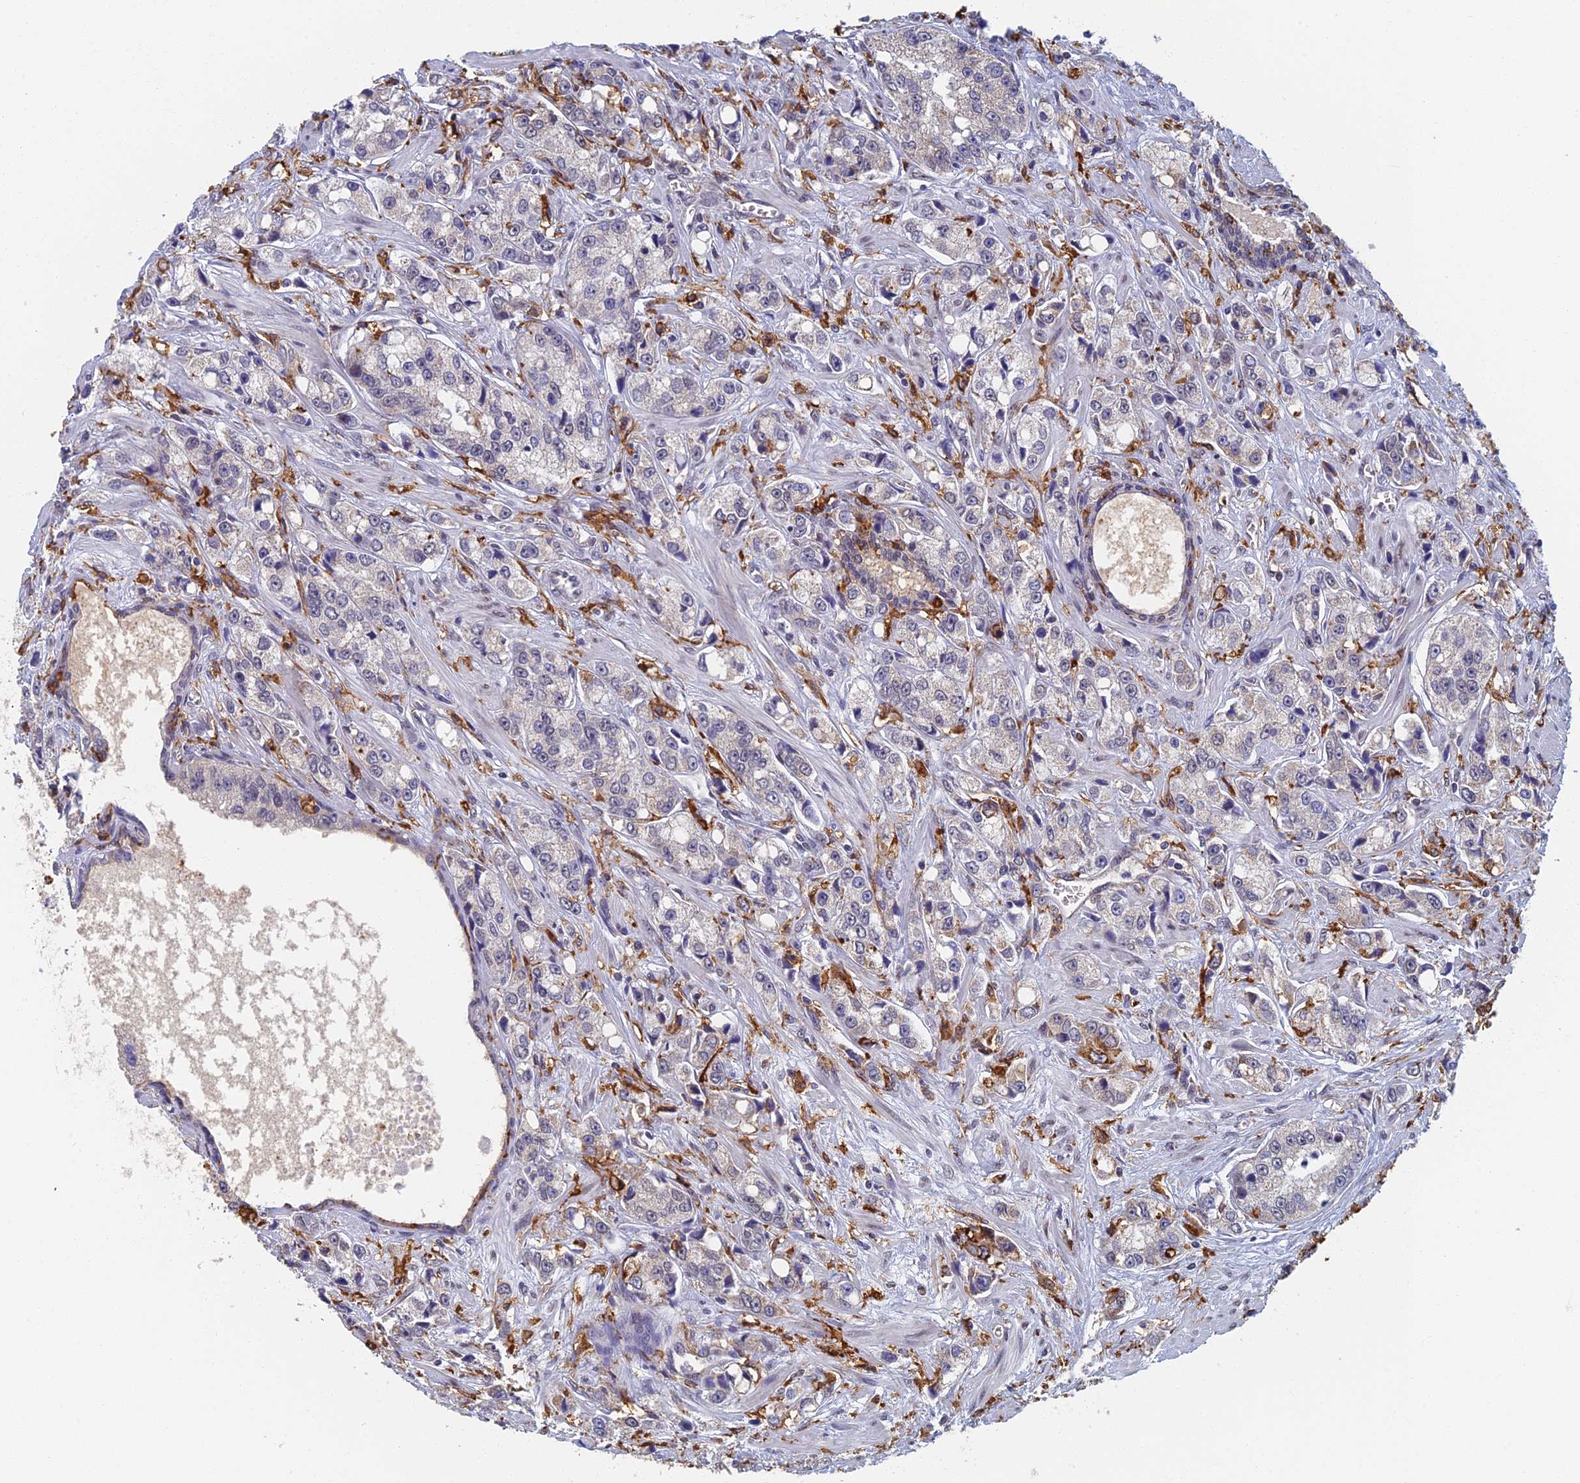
{"staining": {"intensity": "negative", "quantity": "none", "location": "none"}, "tissue": "prostate cancer", "cell_type": "Tumor cells", "image_type": "cancer", "snomed": [{"axis": "morphology", "description": "Adenocarcinoma, High grade"}, {"axis": "topography", "description": "Prostate"}], "caption": "The histopathology image reveals no significant expression in tumor cells of prostate high-grade adenocarcinoma. (DAB (3,3'-diaminobenzidine) immunohistochemistry with hematoxylin counter stain).", "gene": "GPATCH1", "patient": {"sex": "male", "age": 74}}